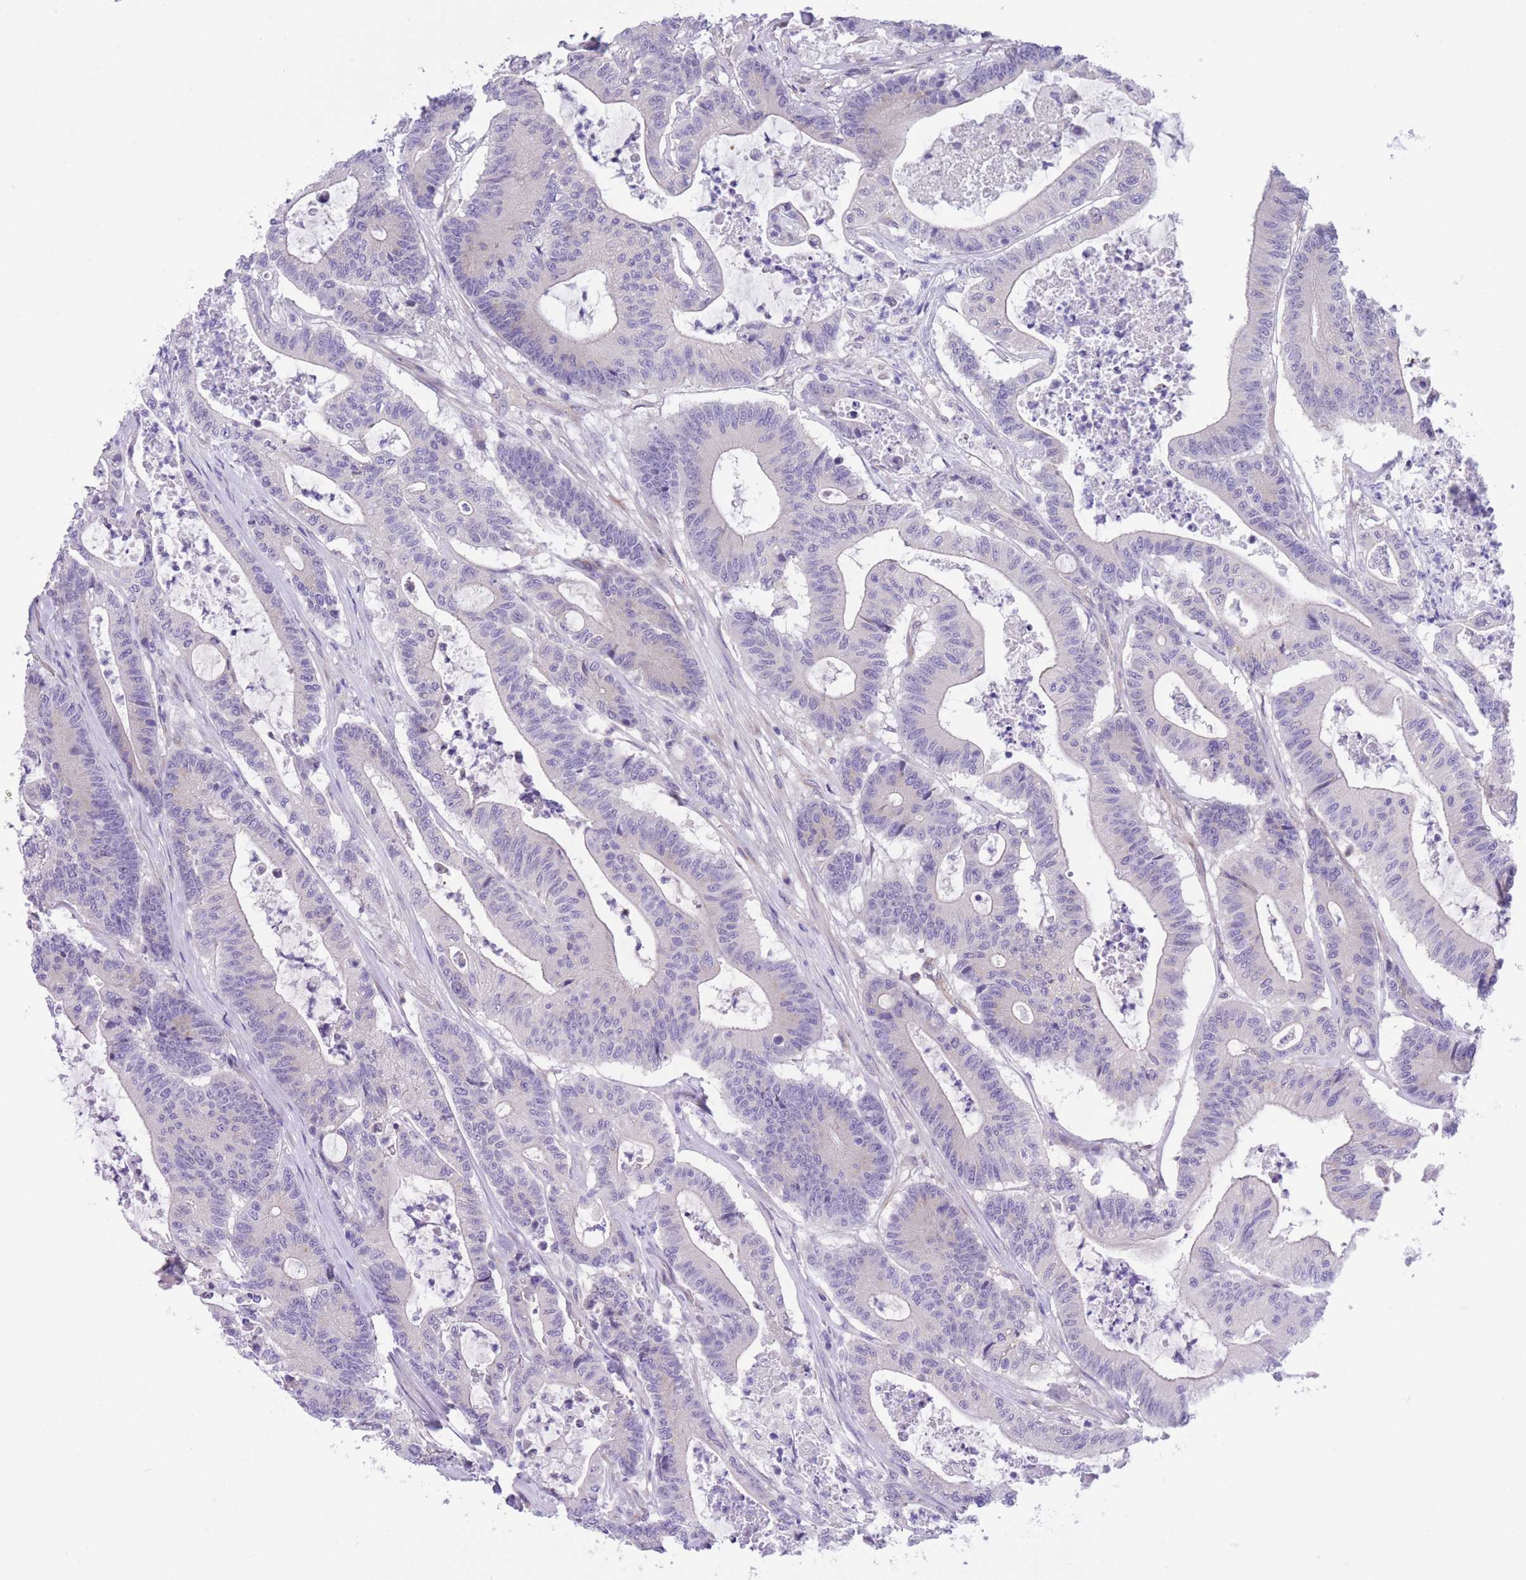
{"staining": {"intensity": "negative", "quantity": "none", "location": "none"}, "tissue": "colorectal cancer", "cell_type": "Tumor cells", "image_type": "cancer", "snomed": [{"axis": "morphology", "description": "Adenocarcinoma, NOS"}, {"axis": "topography", "description": "Colon"}], "caption": "Human colorectal cancer (adenocarcinoma) stained for a protein using IHC shows no expression in tumor cells.", "gene": "WWOX", "patient": {"sex": "female", "age": 84}}